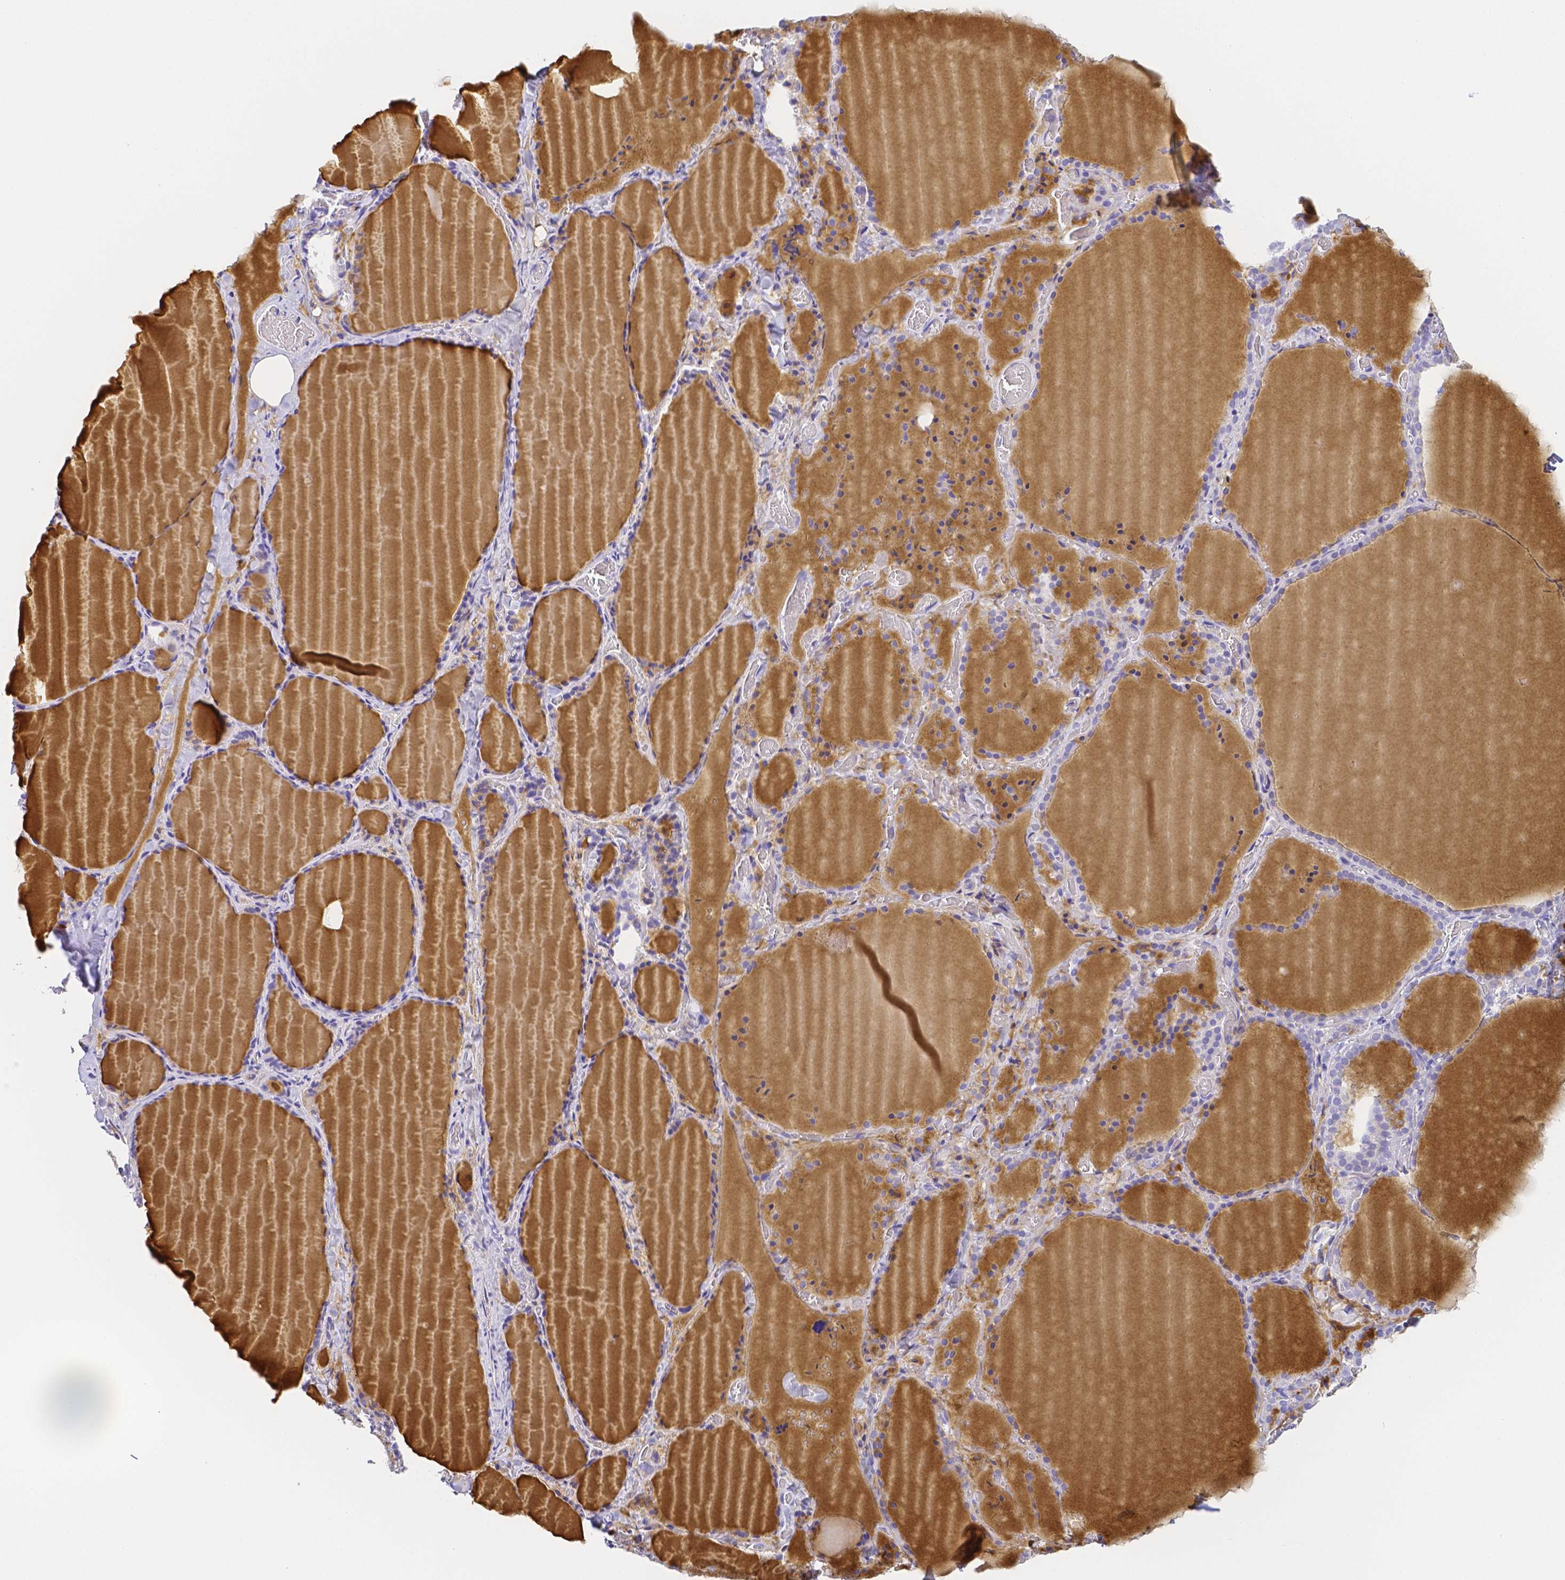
{"staining": {"intensity": "negative", "quantity": "none", "location": "none"}, "tissue": "thyroid gland", "cell_type": "Glandular cells", "image_type": "normal", "snomed": [{"axis": "morphology", "description": "Normal tissue, NOS"}, {"axis": "topography", "description": "Thyroid gland"}], "caption": "Unremarkable thyroid gland was stained to show a protein in brown. There is no significant expression in glandular cells. (Immunohistochemistry (ihc), brightfield microscopy, high magnification).", "gene": "ZG16B", "patient": {"sex": "female", "age": 22}}